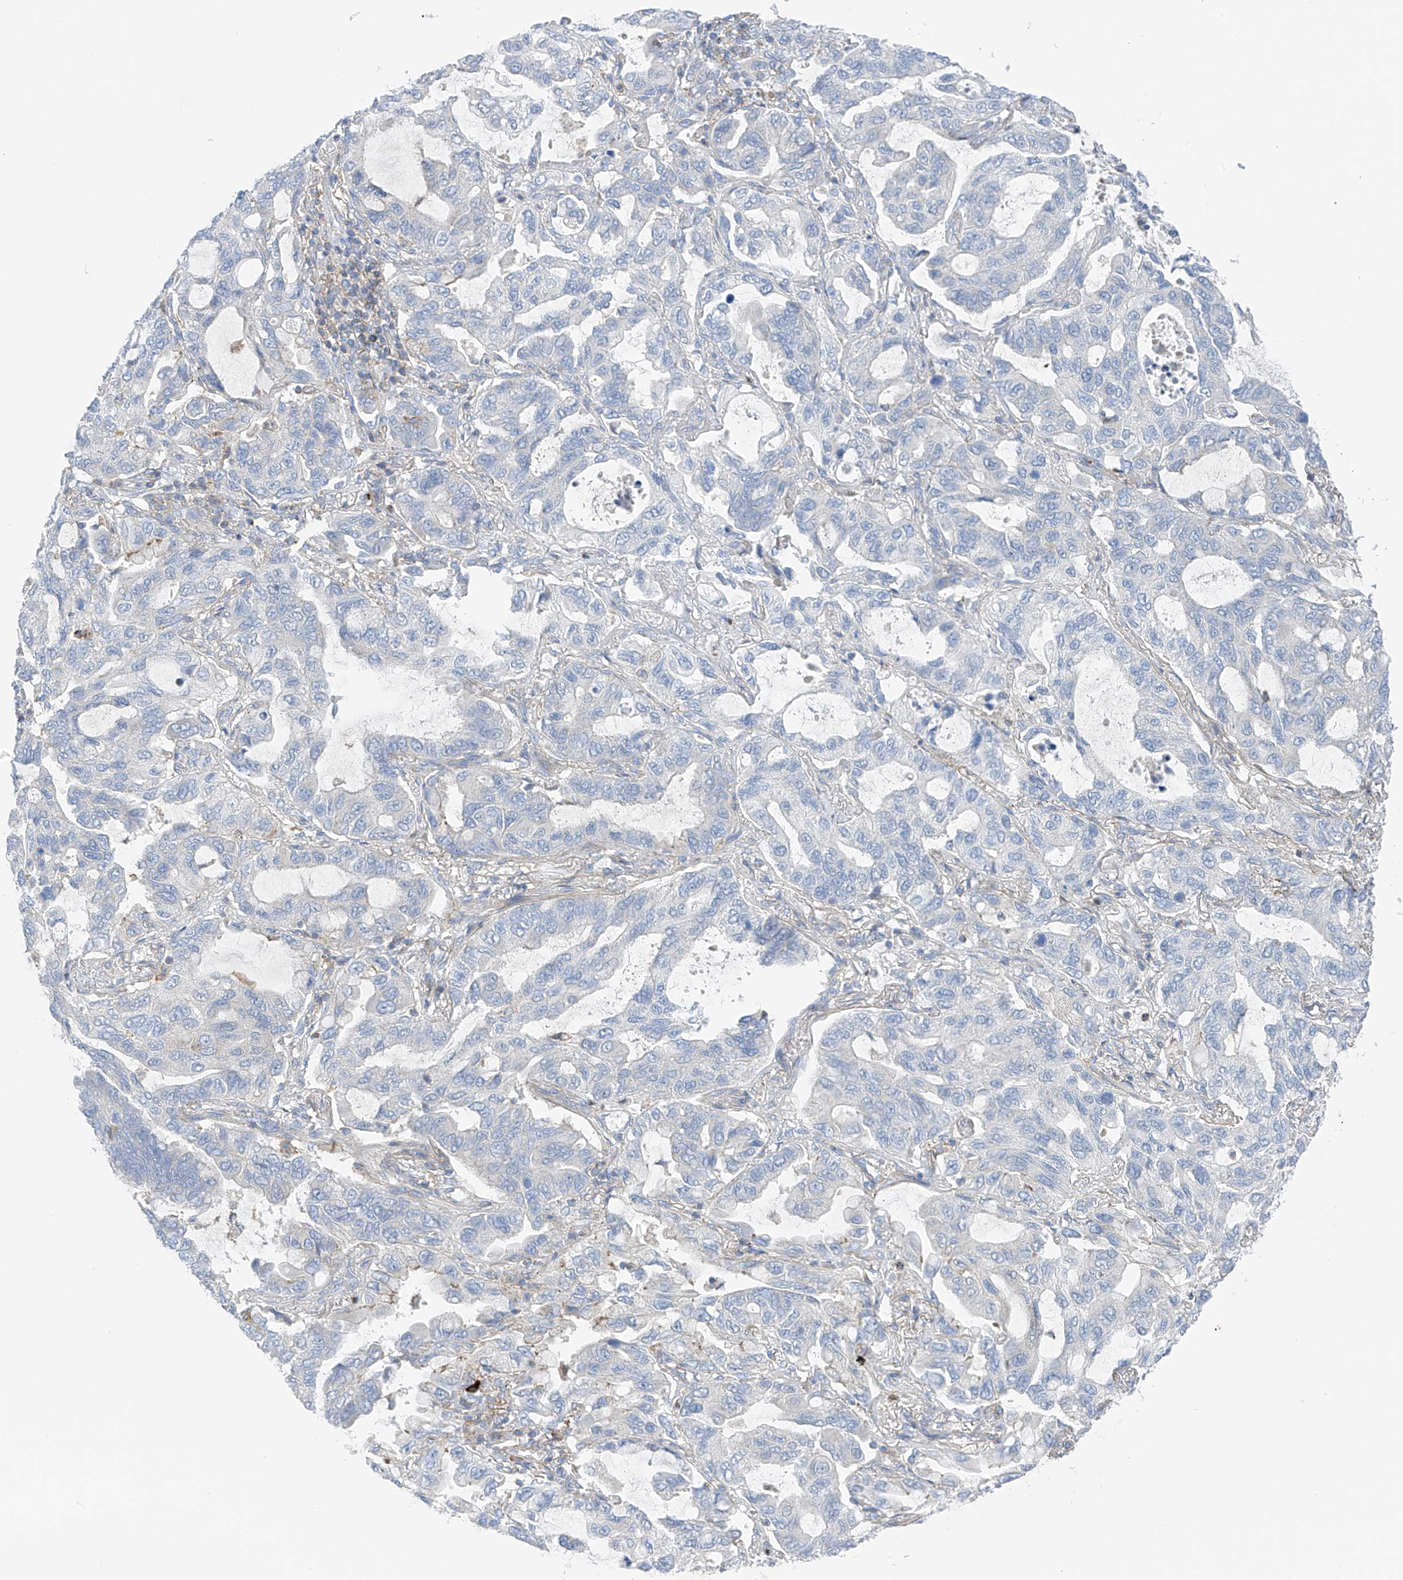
{"staining": {"intensity": "negative", "quantity": "none", "location": "none"}, "tissue": "lung cancer", "cell_type": "Tumor cells", "image_type": "cancer", "snomed": [{"axis": "morphology", "description": "Adenocarcinoma, NOS"}, {"axis": "topography", "description": "Lung"}], "caption": "The immunohistochemistry (IHC) image has no significant positivity in tumor cells of lung adenocarcinoma tissue.", "gene": "NALCN", "patient": {"sex": "male", "age": 64}}